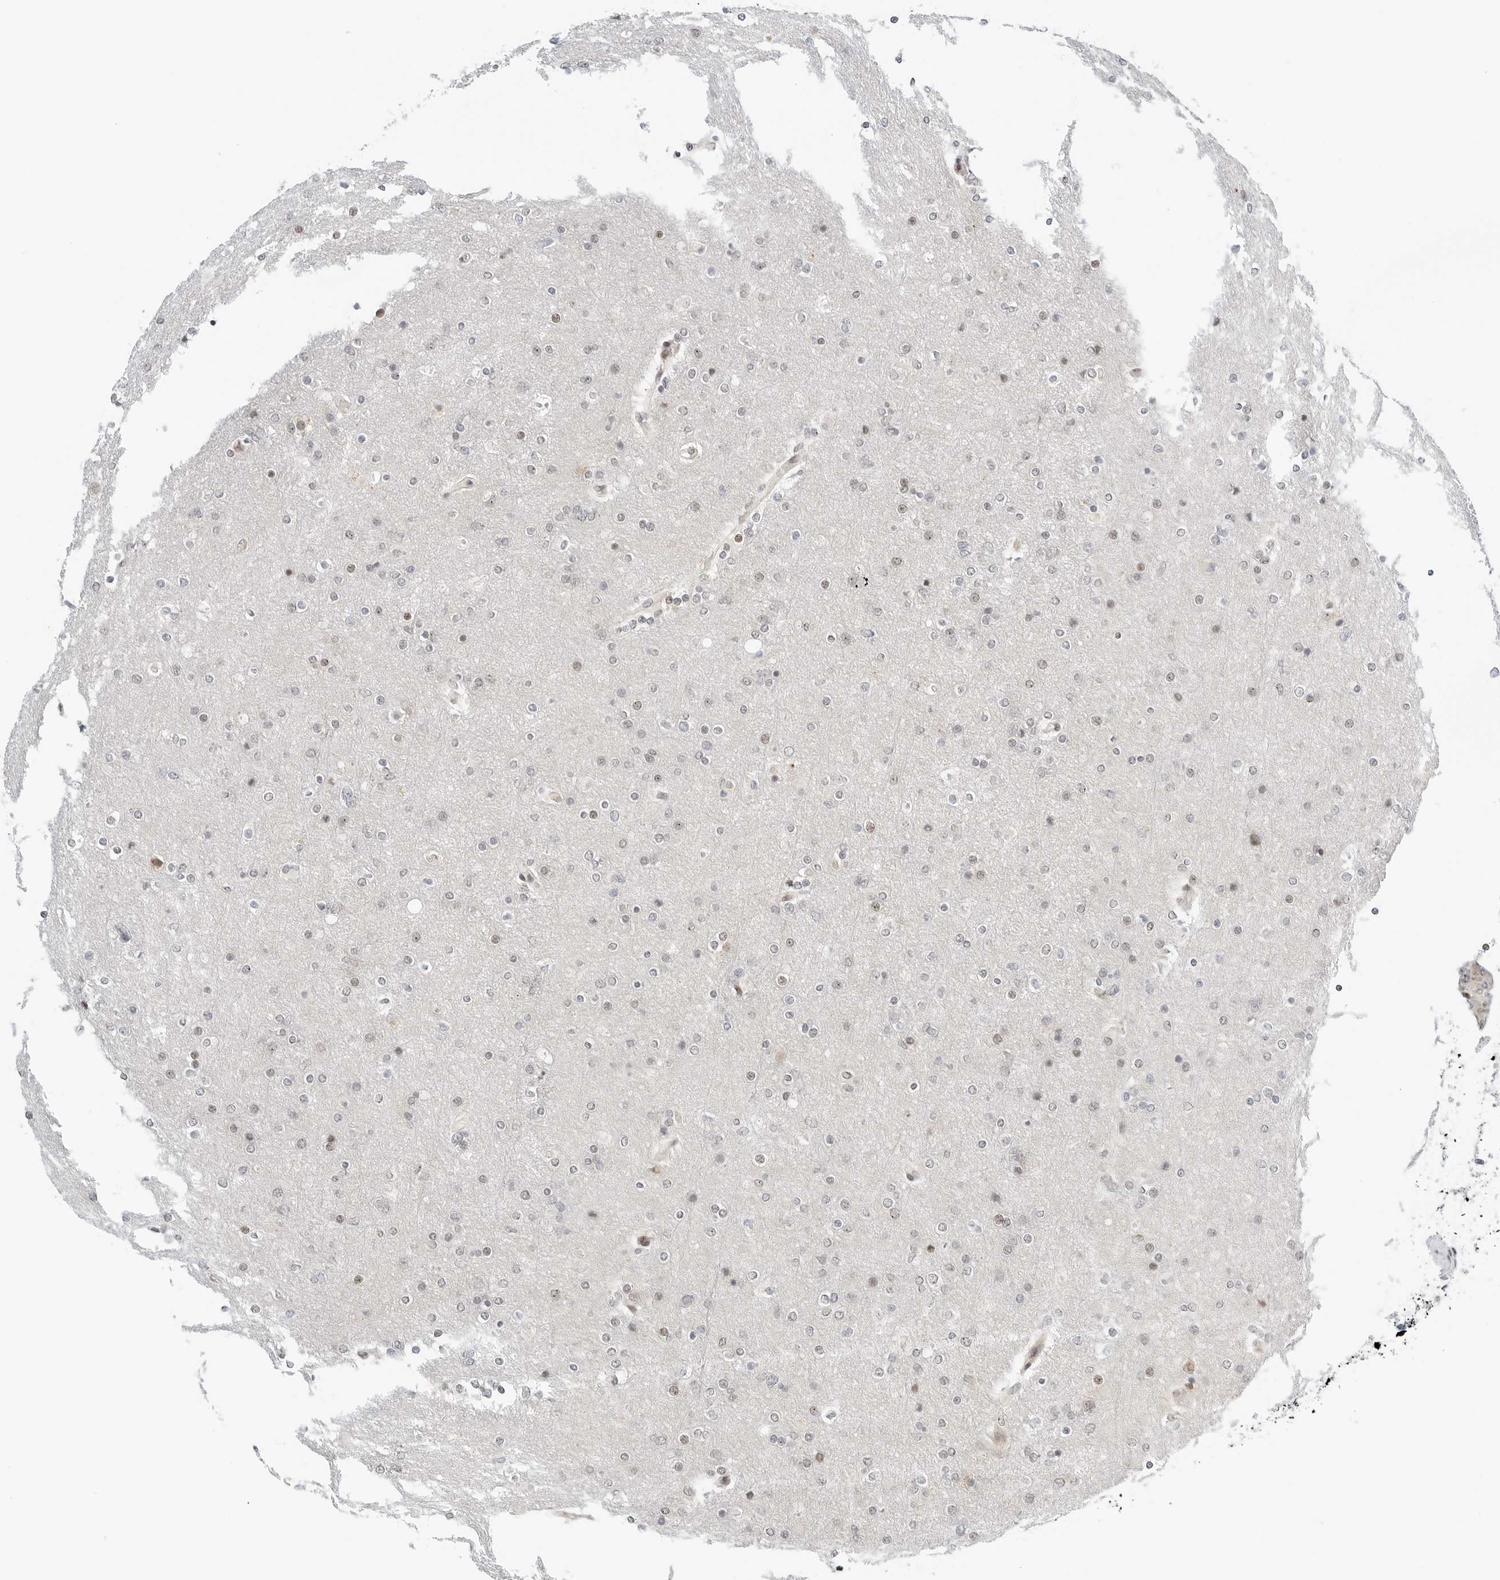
{"staining": {"intensity": "weak", "quantity": "<25%", "location": "nuclear"}, "tissue": "glioma", "cell_type": "Tumor cells", "image_type": "cancer", "snomed": [{"axis": "morphology", "description": "Glioma, malignant, High grade"}, {"axis": "topography", "description": "Cerebral cortex"}], "caption": "An image of glioma stained for a protein exhibits no brown staining in tumor cells.", "gene": "RIMKLA", "patient": {"sex": "female", "age": 36}}